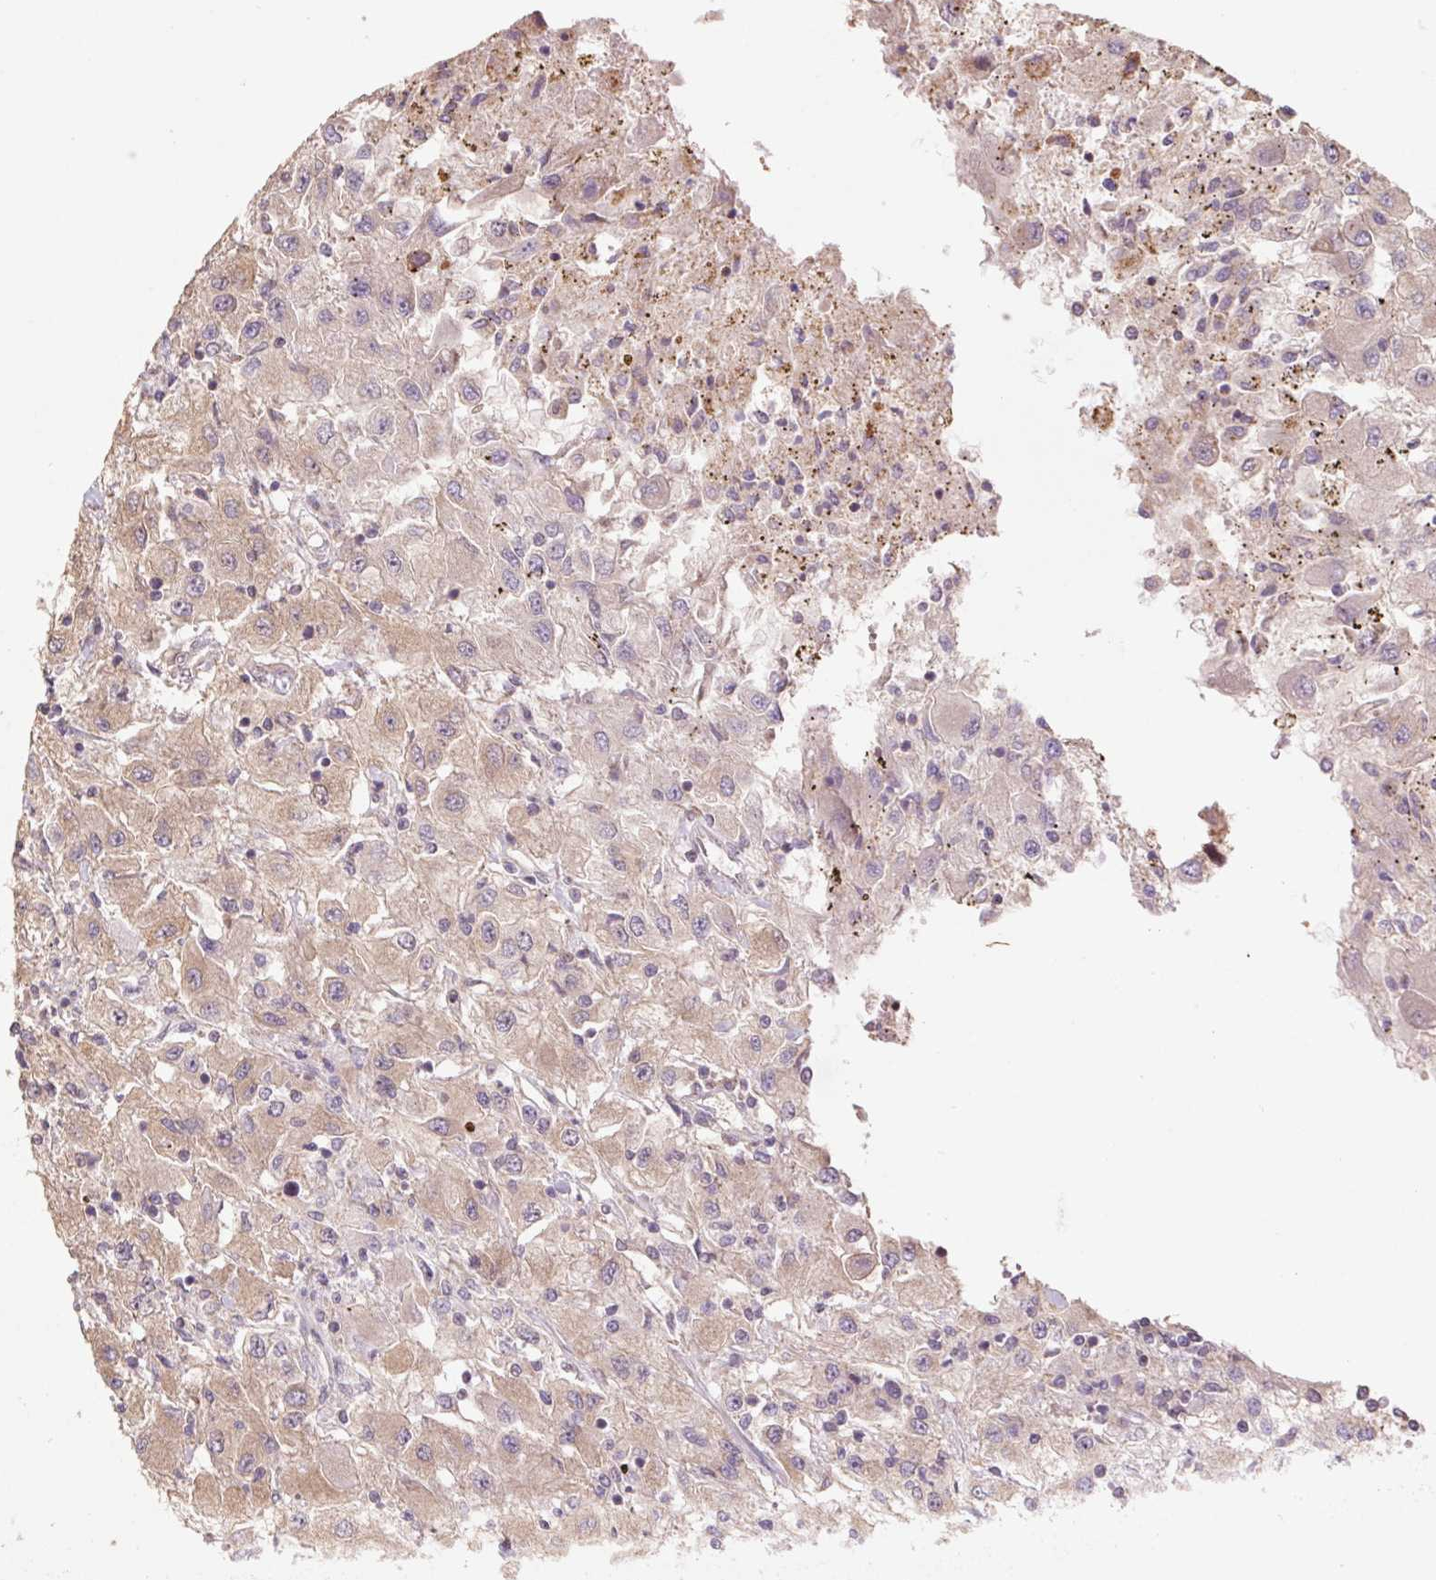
{"staining": {"intensity": "weak", "quantity": ">75%", "location": "cytoplasmic/membranous"}, "tissue": "renal cancer", "cell_type": "Tumor cells", "image_type": "cancer", "snomed": [{"axis": "morphology", "description": "Adenocarcinoma, NOS"}, {"axis": "topography", "description": "Kidney"}], "caption": "Protein staining of renal cancer tissue exhibits weak cytoplasmic/membranous positivity in about >75% of tumor cells.", "gene": "PDHA1", "patient": {"sex": "female", "age": 67}}